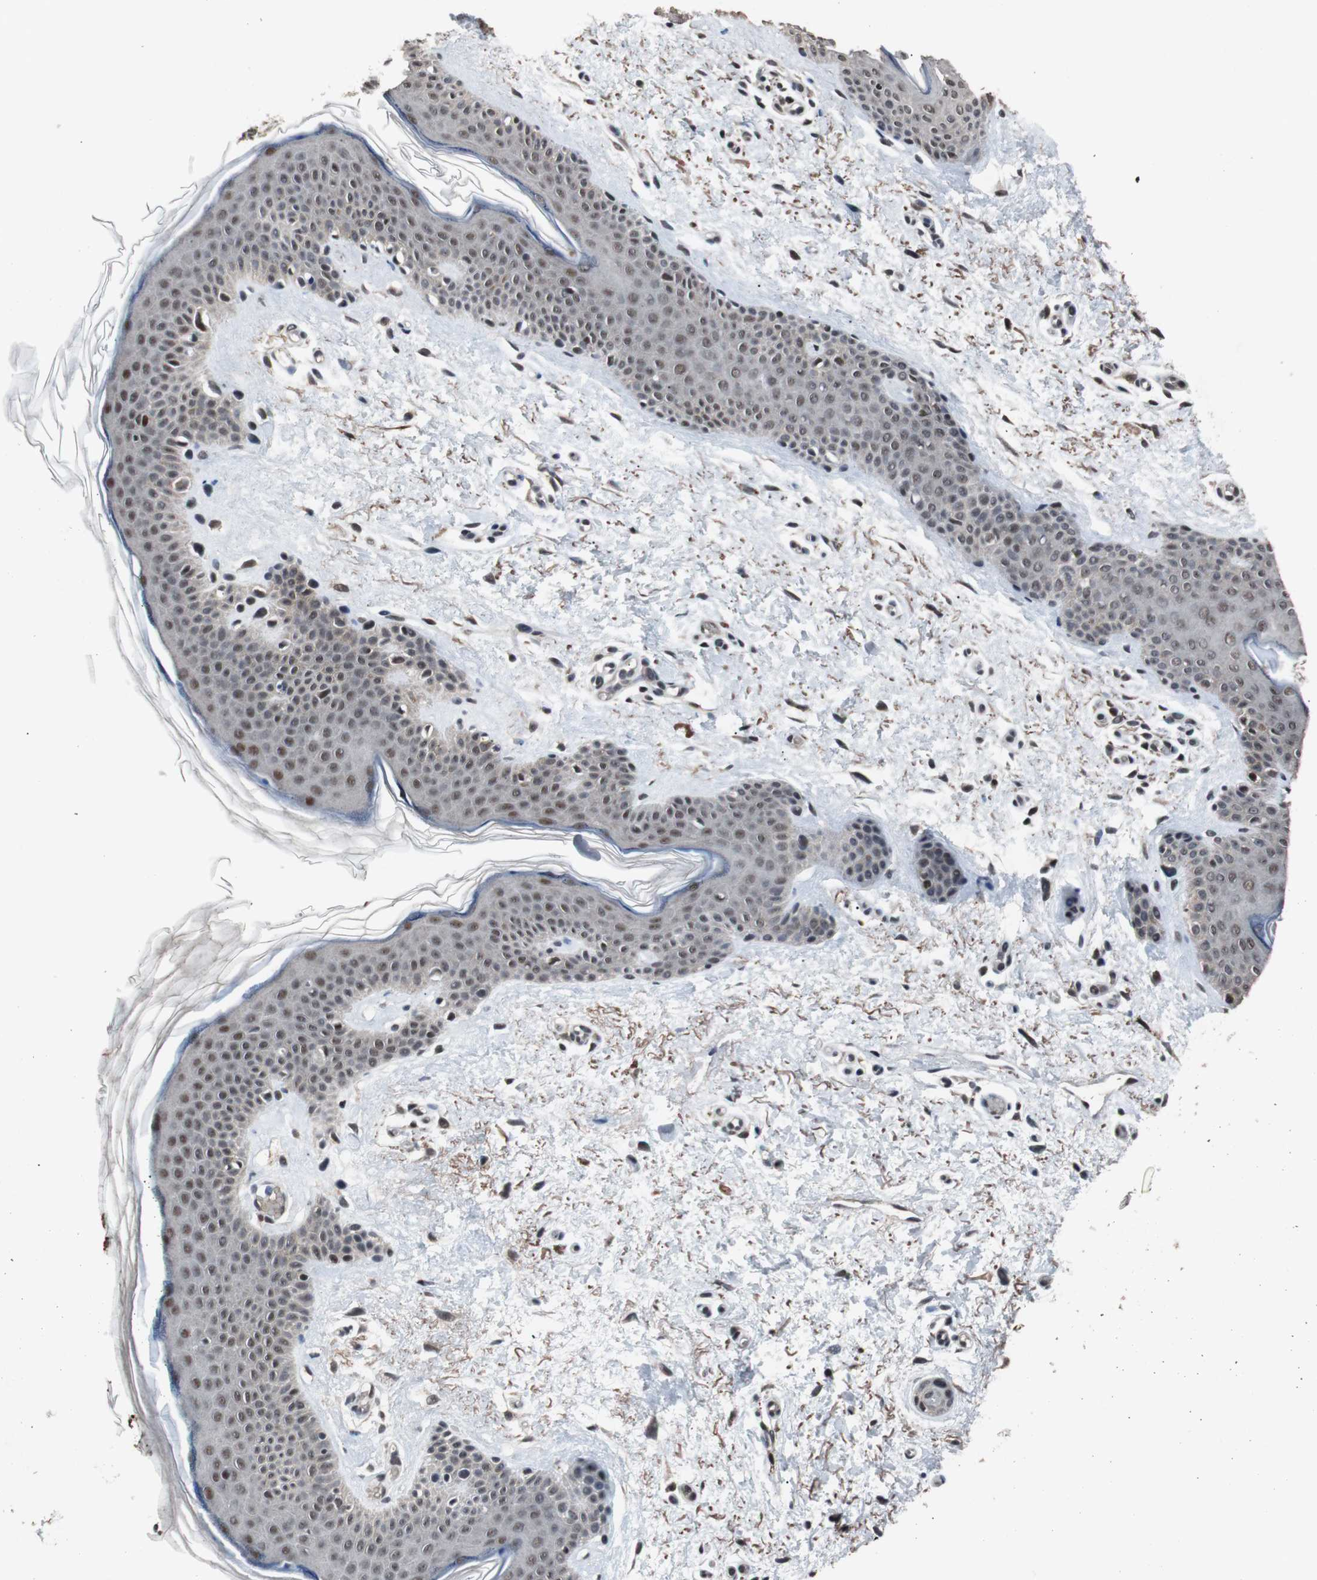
{"staining": {"intensity": "weak", "quantity": "25%-75%", "location": "cytoplasmic/membranous,nuclear"}, "tissue": "skin", "cell_type": "Fibroblasts", "image_type": "normal", "snomed": [{"axis": "morphology", "description": "Normal tissue, NOS"}, {"axis": "topography", "description": "Skin"}], "caption": "Protein analysis of unremarkable skin exhibits weak cytoplasmic/membranous,nuclear positivity in approximately 25%-75% of fibroblasts.", "gene": "USP28", "patient": {"sex": "female", "age": 56}}